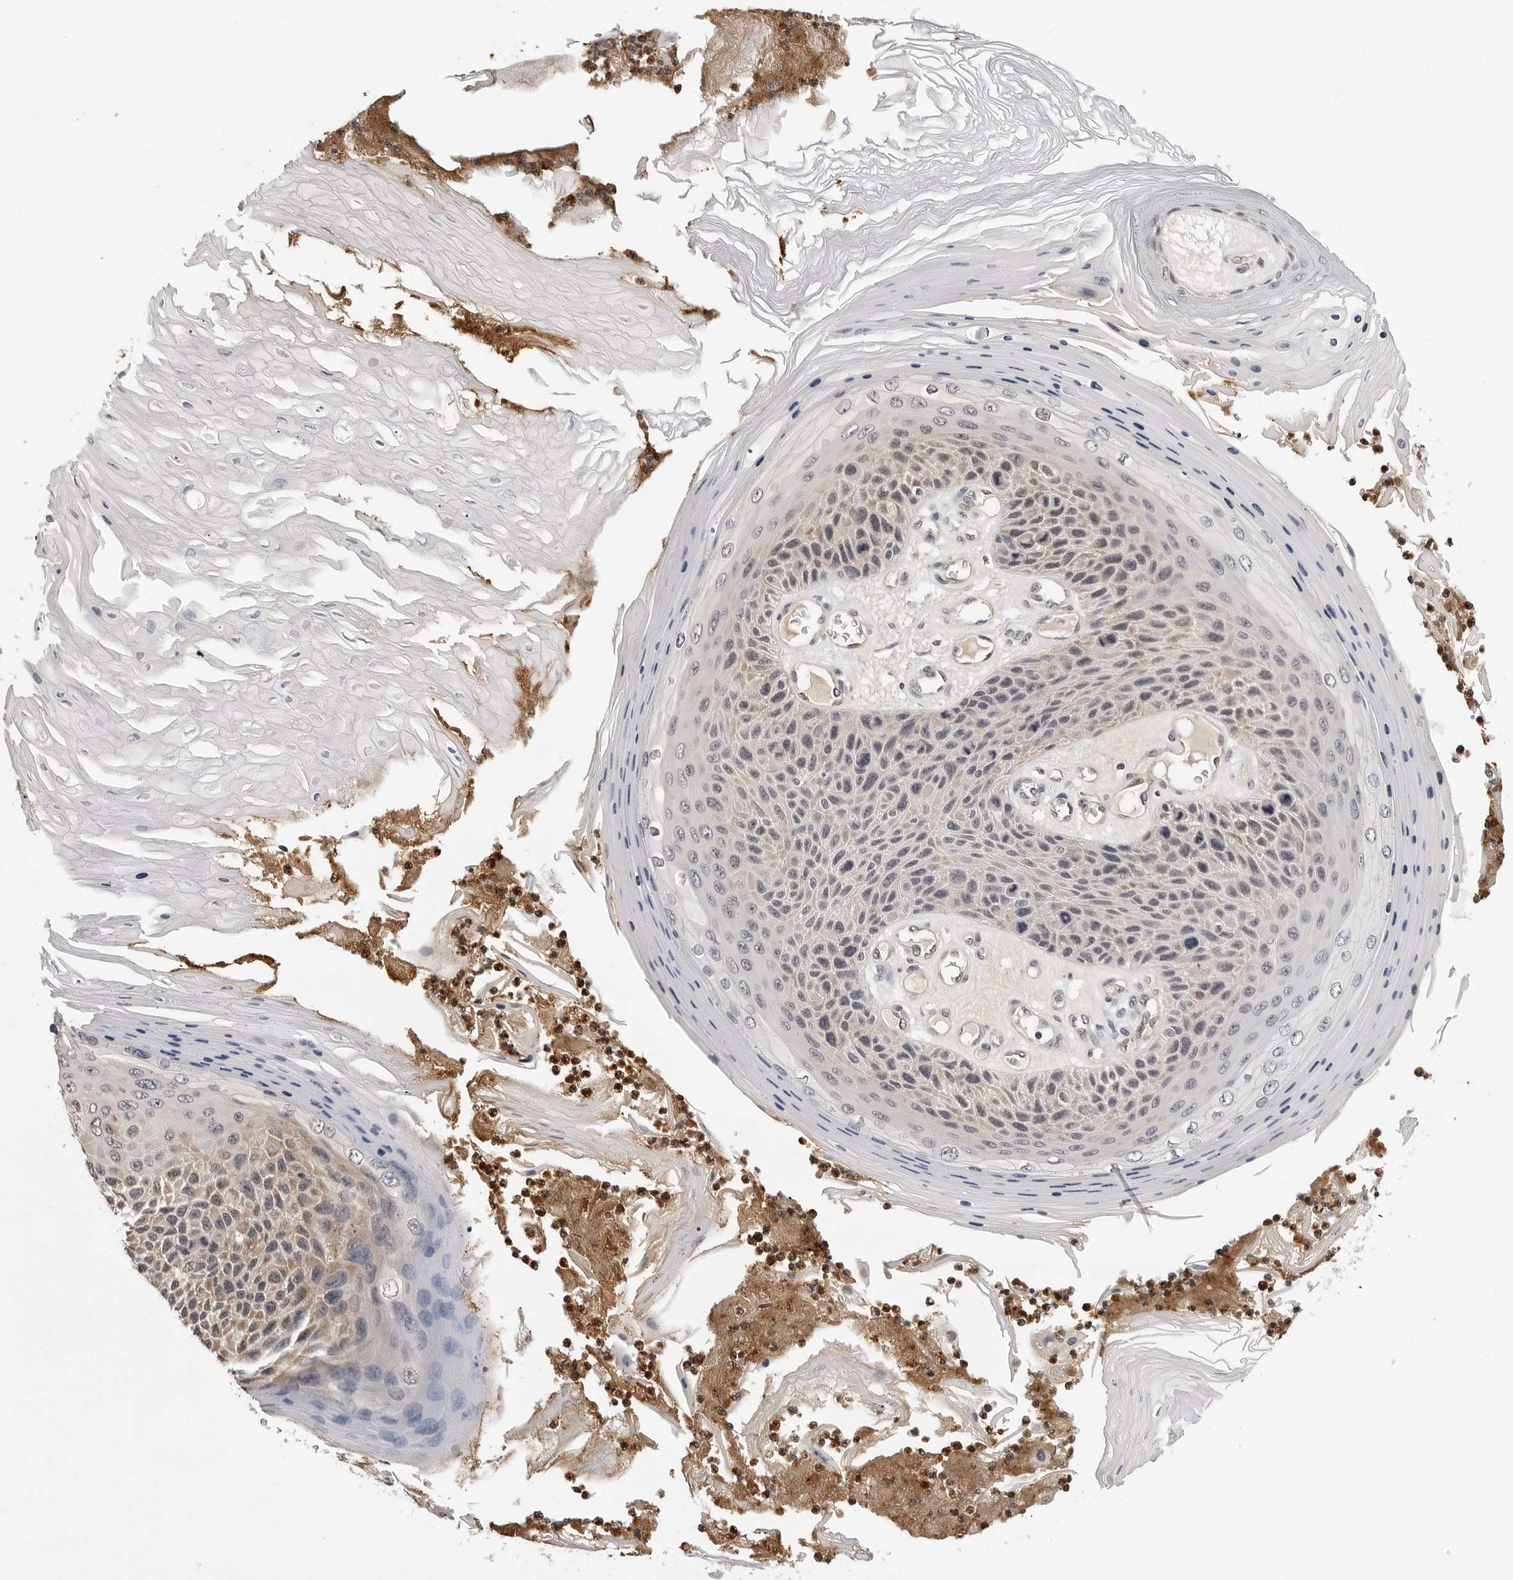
{"staining": {"intensity": "weak", "quantity": "25%-75%", "location": "cytoplasmic/membranous"}, "tissue": "skin cancer", "cell_type": "Tumor cells", "image_type": "cancer", "snomed": [{"axis": "morphology", "description": "Squamous cell carcinoma, NOS"}, {"axis": "topography", "description": "Skin"}], "caption": "Brown immunohistochemical staining in human skin cancer (squamous cell carcinoma) shows weak cytoplasmic/membranous staining in approximately 25%-75% of tumor cells.", "gene": "TRMT13", "patient": {"sex": "female", "age": 88}}